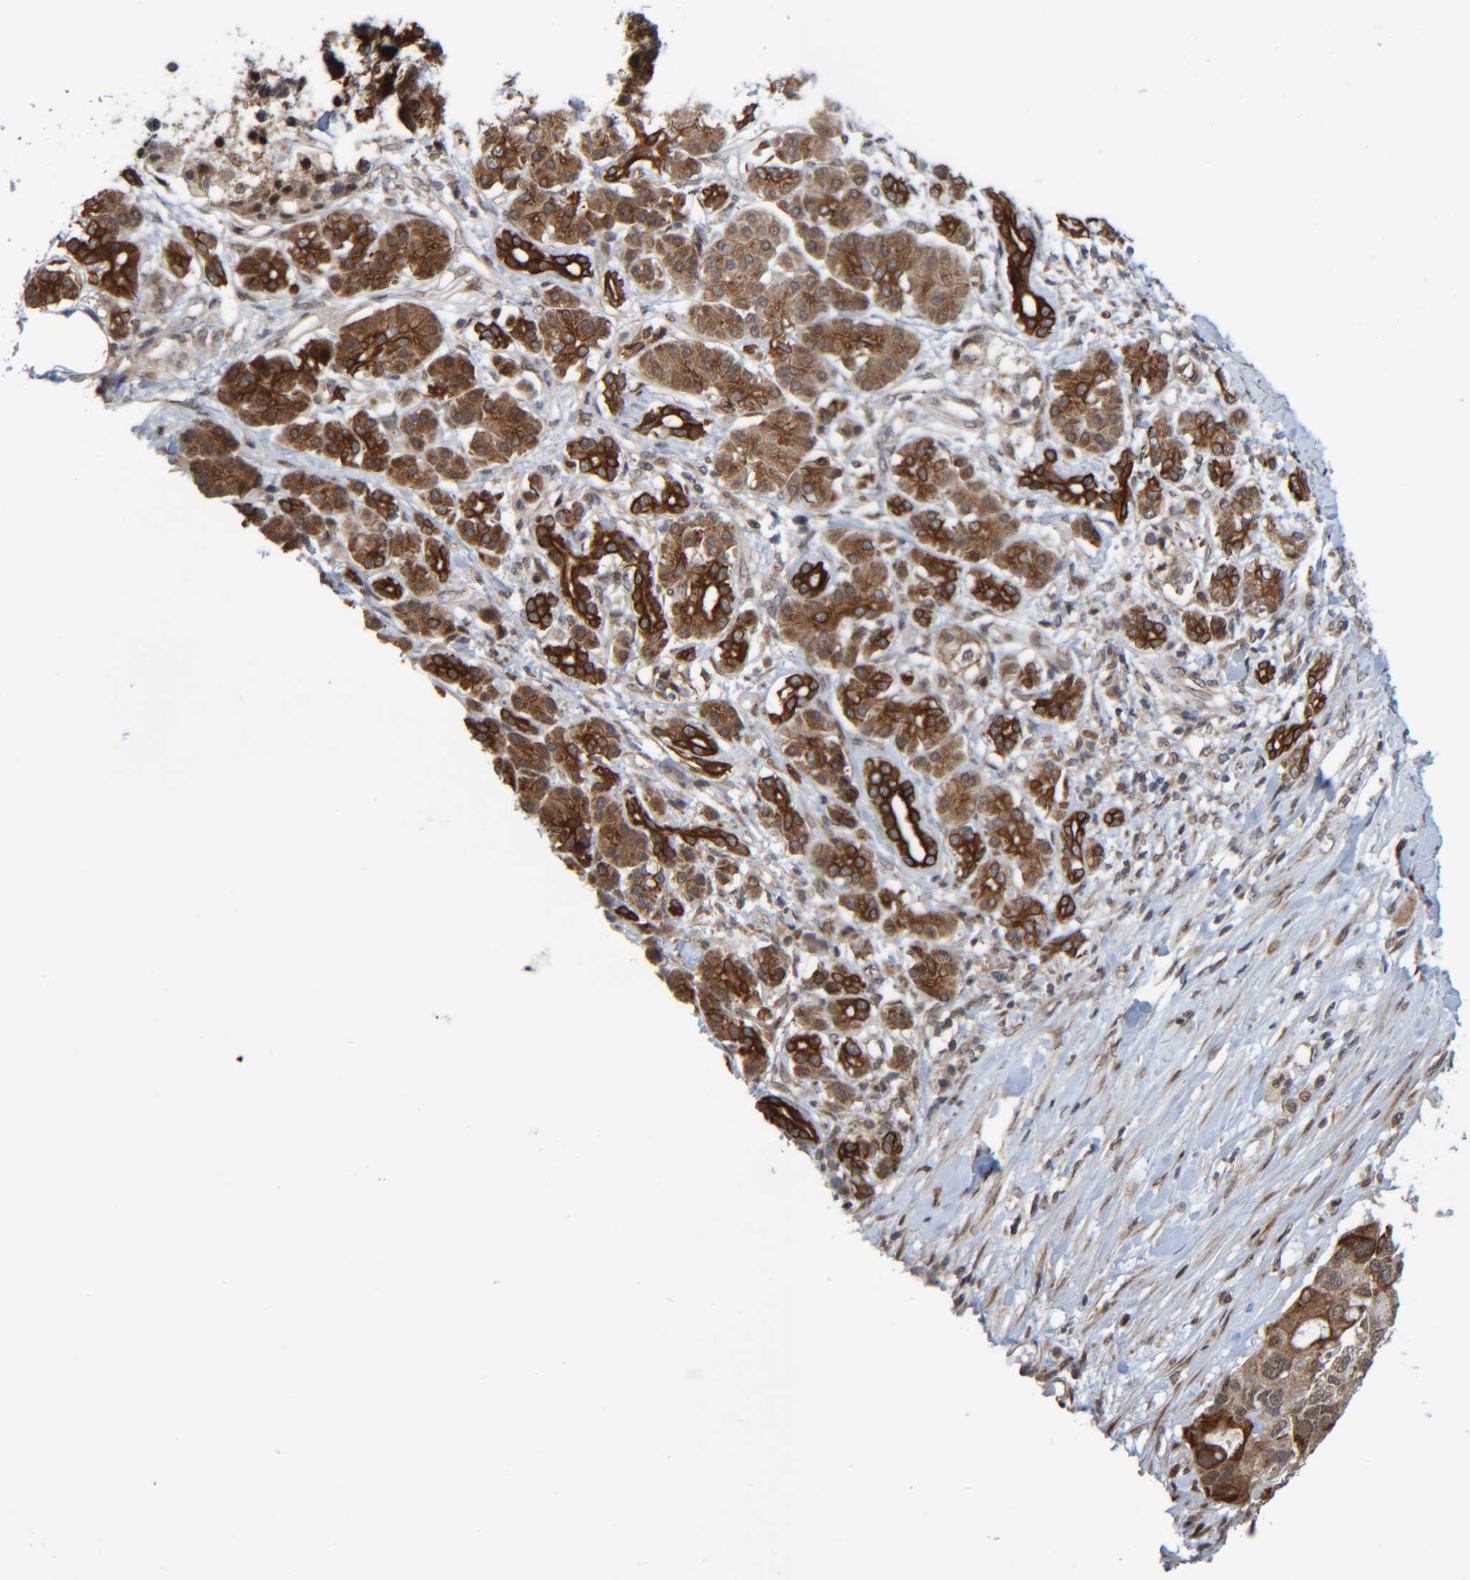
{"staining": {"intensity": "strong", "quantity": ">75%", "location": "cytoplasmic/membranous"}, "tissue": "pancreatic cancer", "cell_type": "Tumor cells", "image_type": "cancer", "snomed": [{"axis": "morphology", "description": "Adenocarcinoma, NOS"}, {"axis": "topography", "description": "Pancreas"}], "caption": "Adenocarcinoma (pancreatic) stained for a protein (brown) exhibits strong cytoplasmic/membranous positive staining in approximately >75% of tumor cells.", "gene": "CCDC57", "patient": {"sex": "female", "age": 56}}